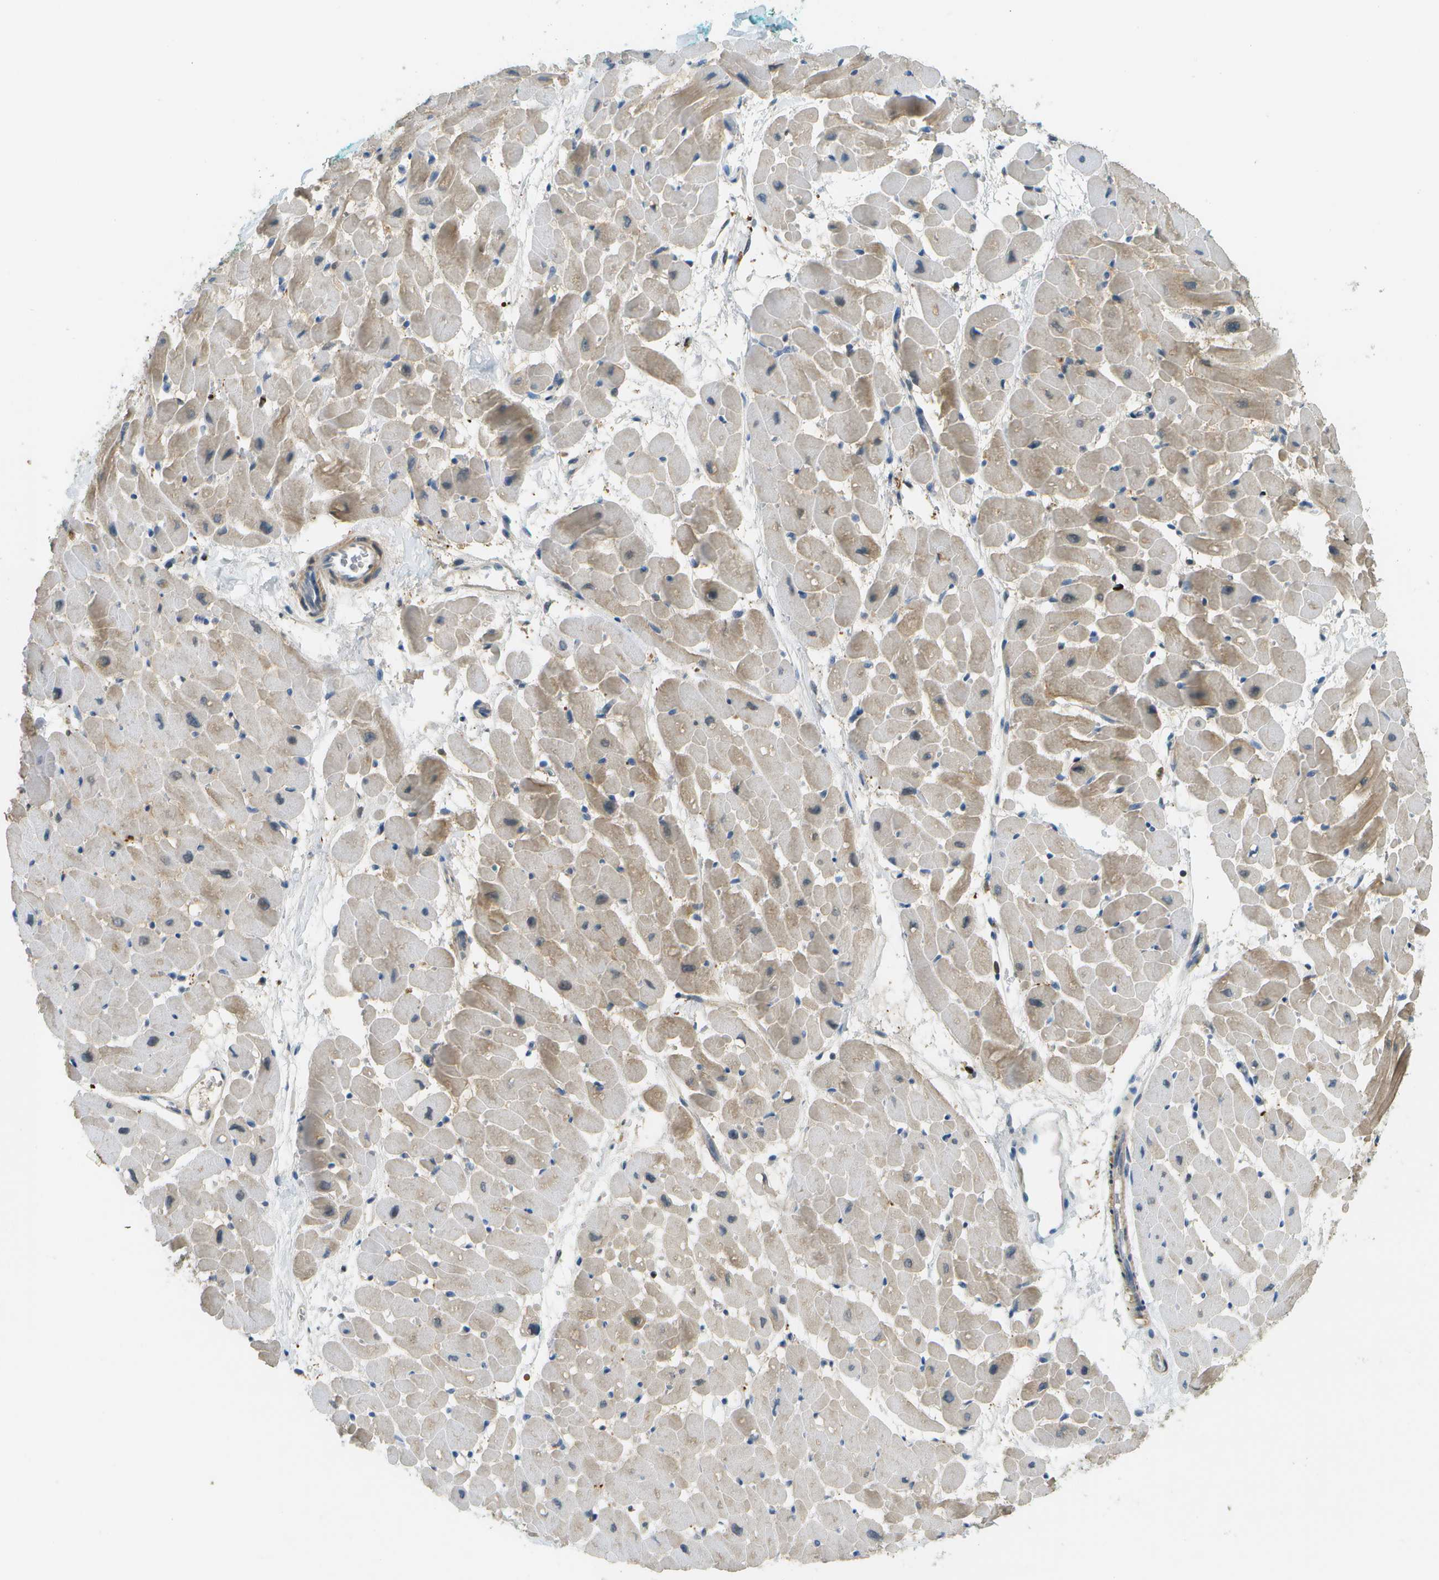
{"staining": {"intensity": "weak", "quantity": "25%-75%", "location": "cytoplasmic/membranous"}, "tissue": "heart muscle", "cell_type": "Cardiomyocytes", "image_type": "normal", "snomed": [{"axis": "morphology", "description": "Normal tissue, NOS"}, {"axis": "topography", "description": "Heart"}], "caption": "Immunohistochemistry of unremarkable human heart muscle exhibits low levels of weak cytoplasmic/membranous staining in about 25%-75% of cardiomyocytes.", "gene": "CDH23", "patient": {"sex": "male", "age": 45}}